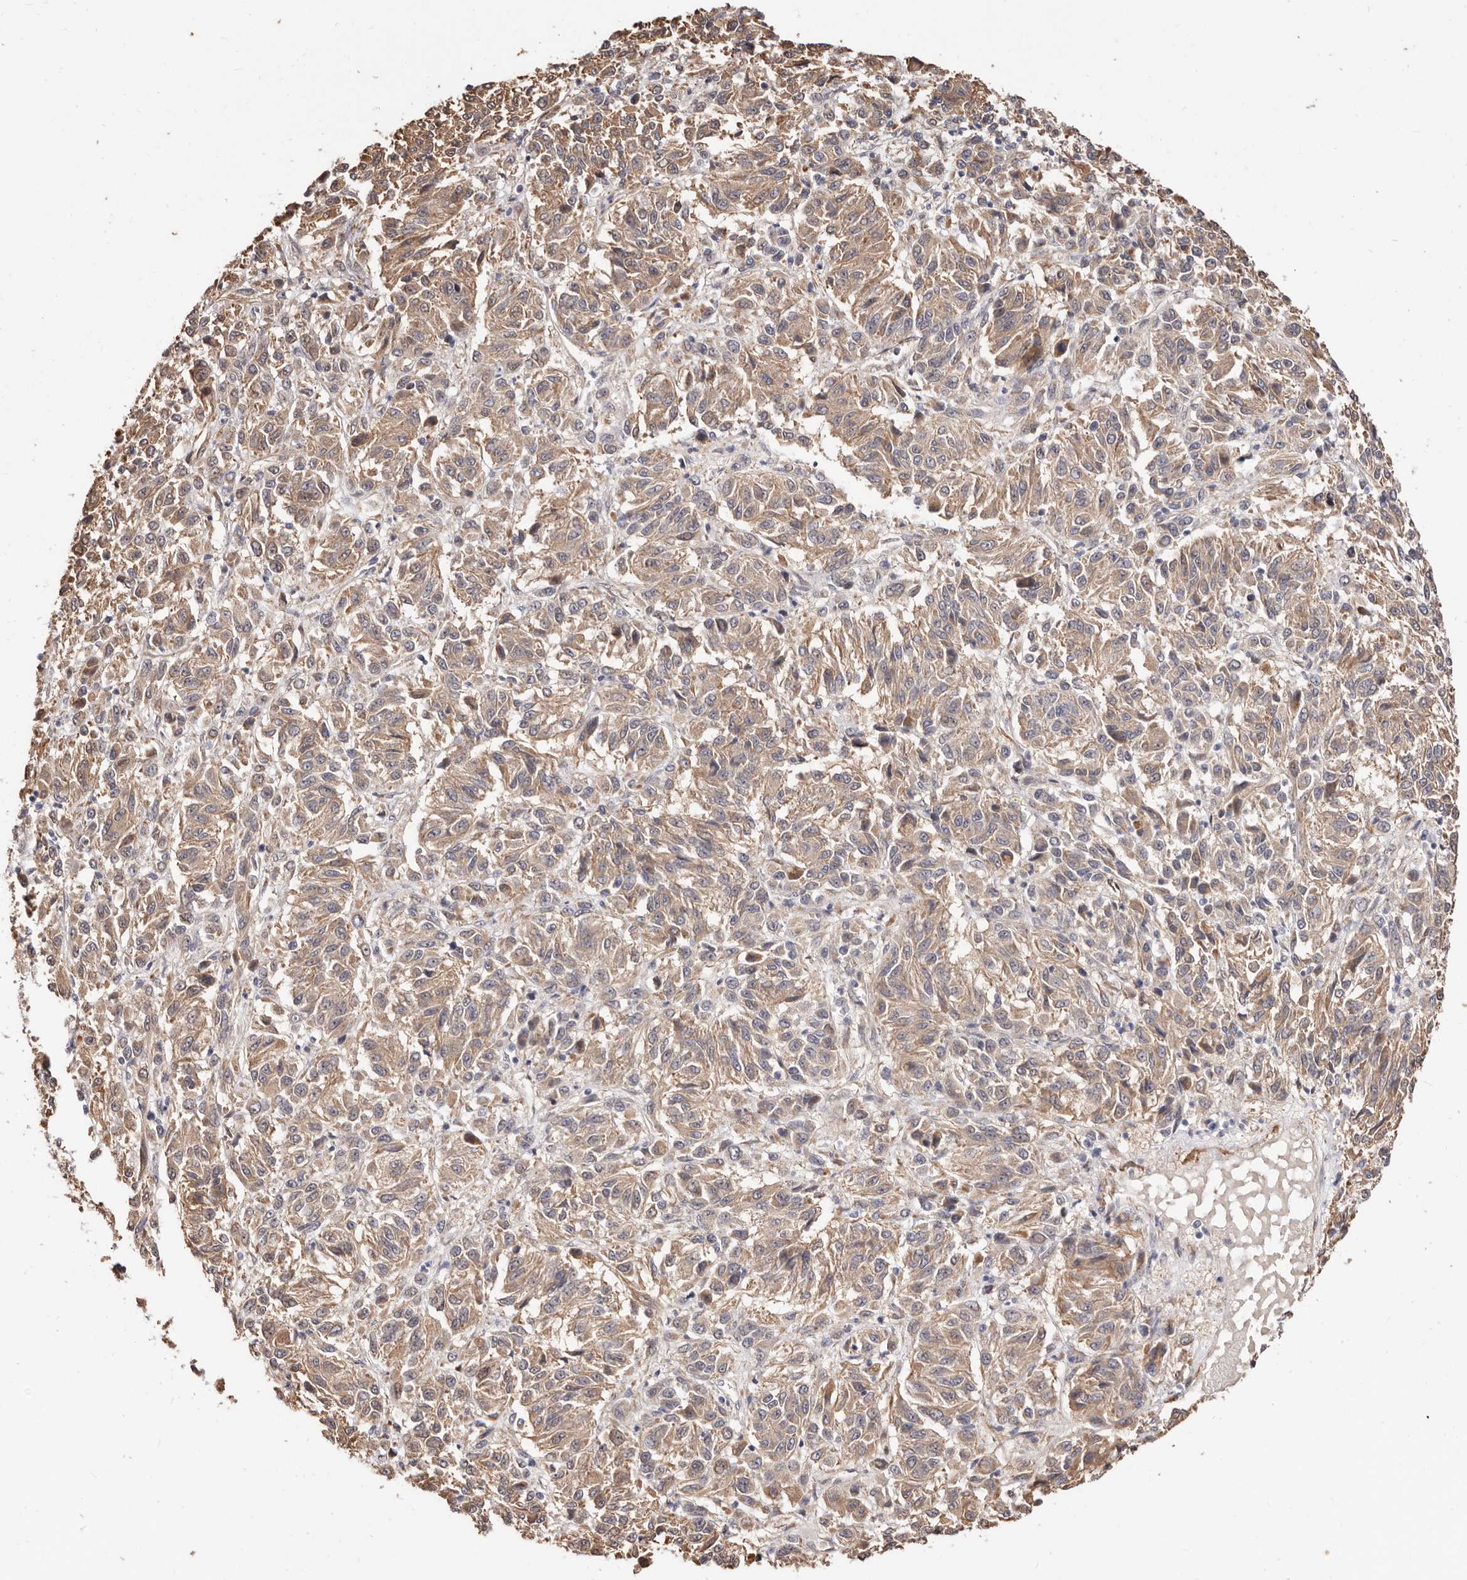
{"staining": {"intensity": "moderate", "quantity": ">75%", "location": "cytoplasmic/membranous"}, "tissue": "melanoma", "cell_type": "Tumor cells", "image_type": "cancer", "snomed": [{"axis": "morphology", "description": "Malignant melanoma, Metastatic site"}, {"axis": "topography", "description": "Lung"}], "caption": "Immunohistochemistry staining of melanoma, which reveals medium levels of moderate cytoplasmic/membranous staining in about >75% of tumor cells indicating moderate cytoplasmic/membranous protein staining. The staining was performed using DAB (brown) for protein detection and nuclei were counterstained in hematoxylin (blue).", "gene": "TRIP13", "patient": {"sex": "male", "age": 64}}